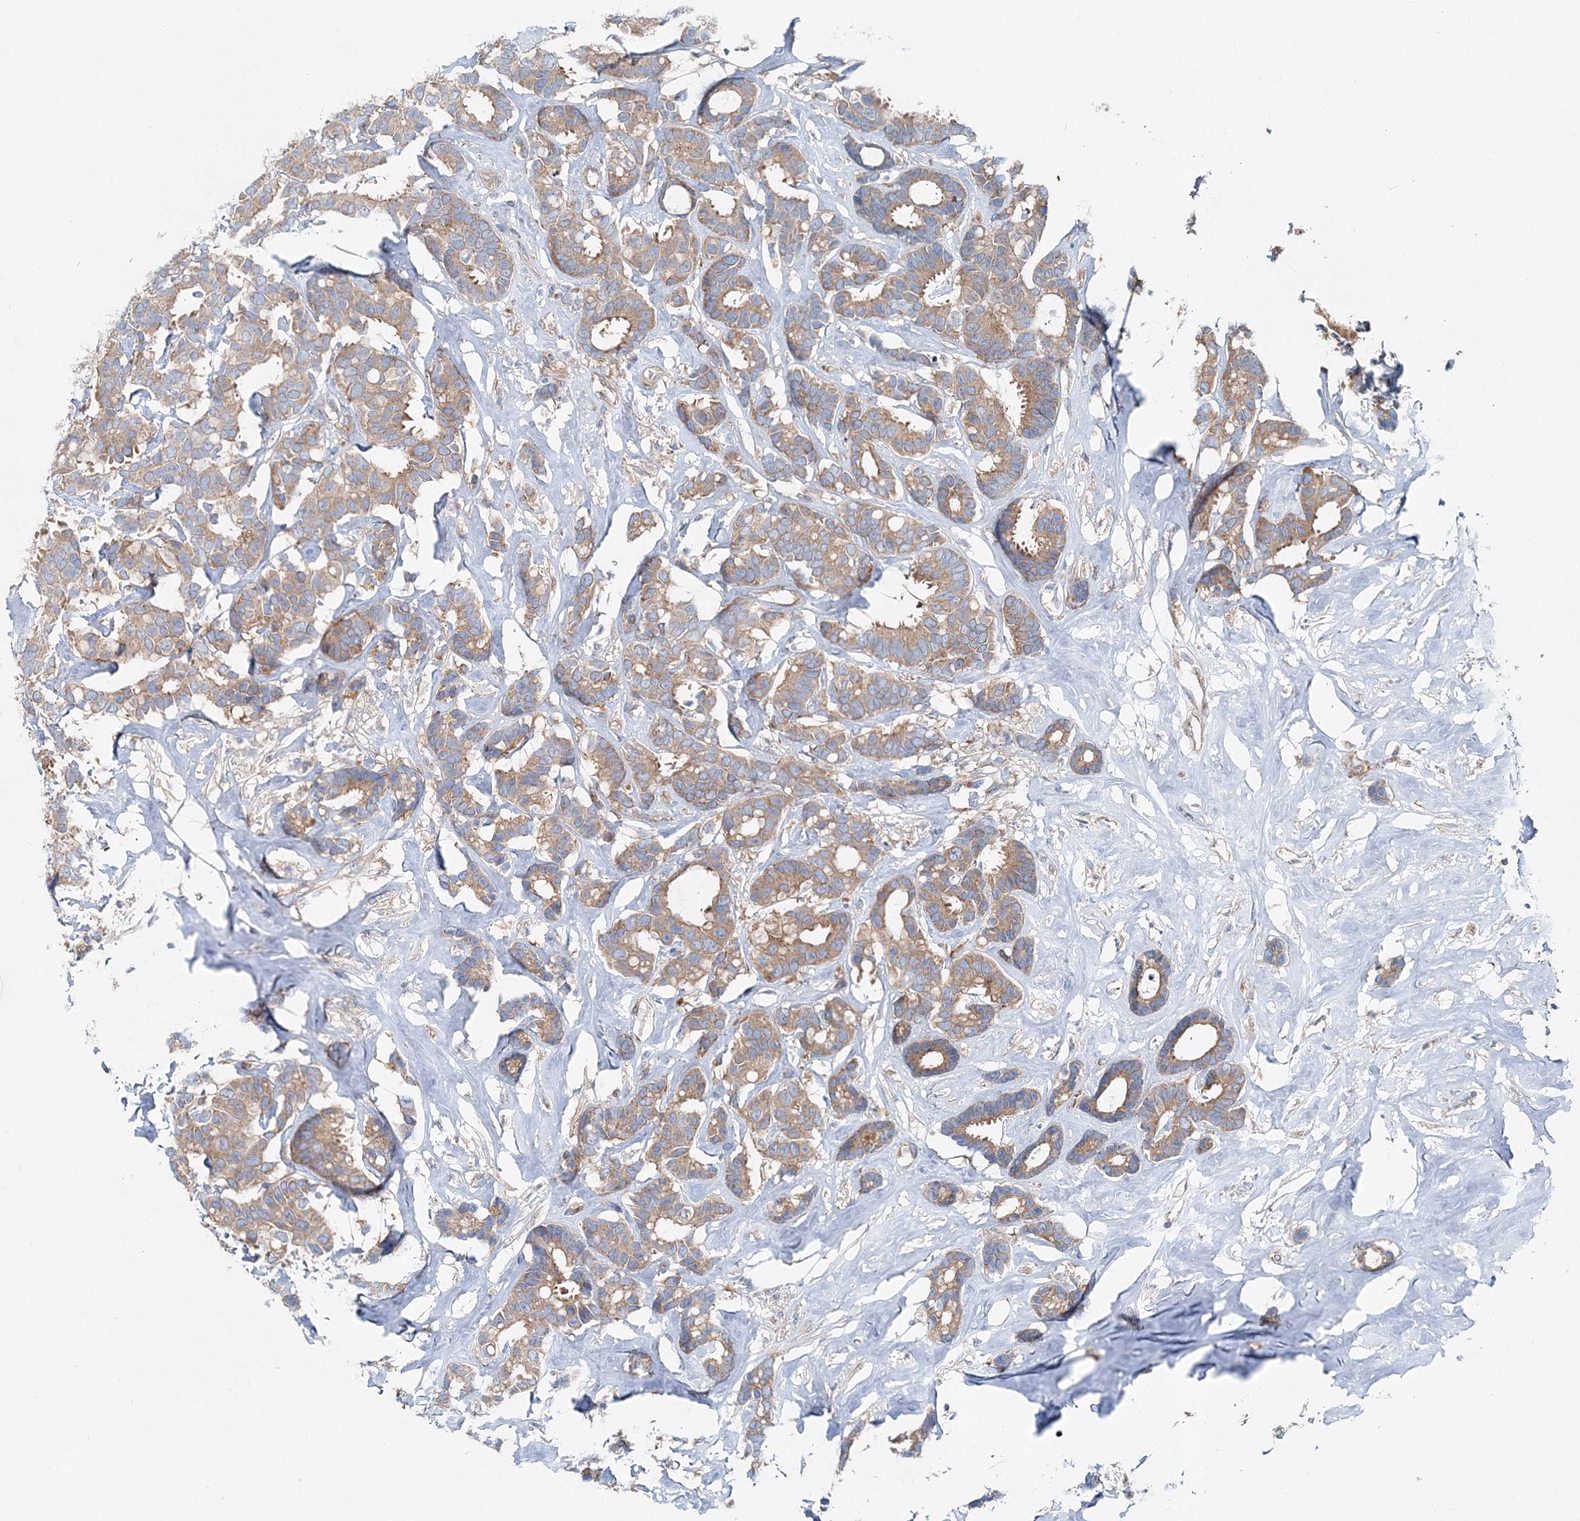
{"staining": {"intensity": "moderate", "quantity": ">75%", "location": "cytoplasmic/membranous"}, "tissue": "breast cancer", "cell_type": "Tumor cells", "image_type": "cancer", "snomed": [{"axis": "morphology", "description": "Duct carcinoma"}, {"axis": "topography", "description": "Breast"}], "caption": "Breast cancer (infiltrating ductal carcinoma) stained with a protein marker reveals moderate staining in tumor cells.", "gene": "MPHOSPH9", "patient": {"sex": "female", "age": 87}}